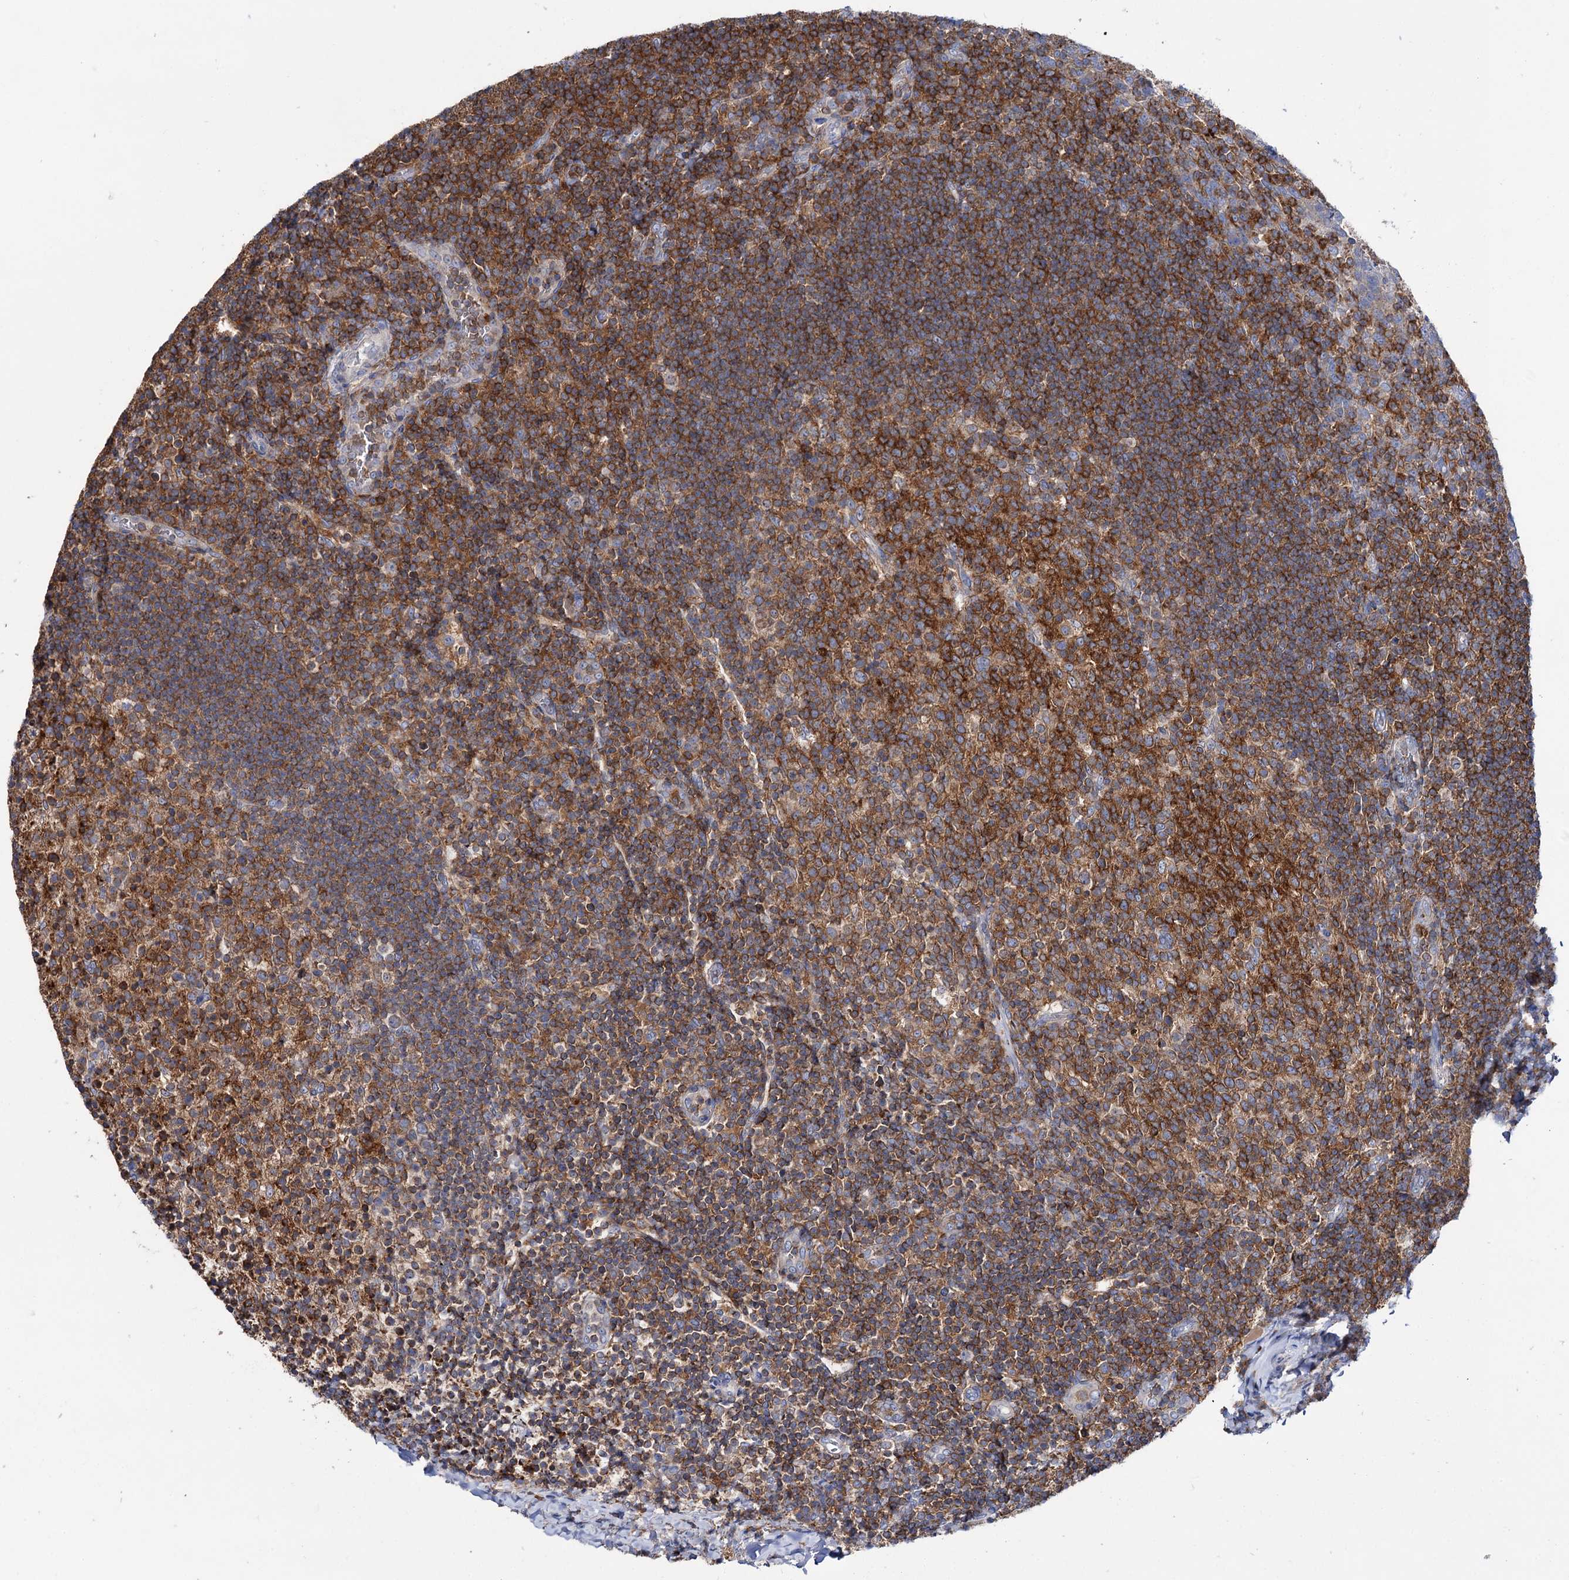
{"staining": {"intensity": "strong", "quantity": ">75%", "location": "cytoplasmic/membranous"}, "tissue": "tonsil", "cell_type": "Germinal center cells", "image_type": "normal", "snomed": [{"axis": "morphology", "description": "Normal tissue, NOS"}, {"axis": "topography", "description": "Tonsil"}], "caption": "IHC of benign human tonsil shows high levels of strong cytoplasmic/membranous positivity in approximately >75% of germinal center cells.", "gene": "UBASH3B", "patient": {"sex": "female", "age": 10}}